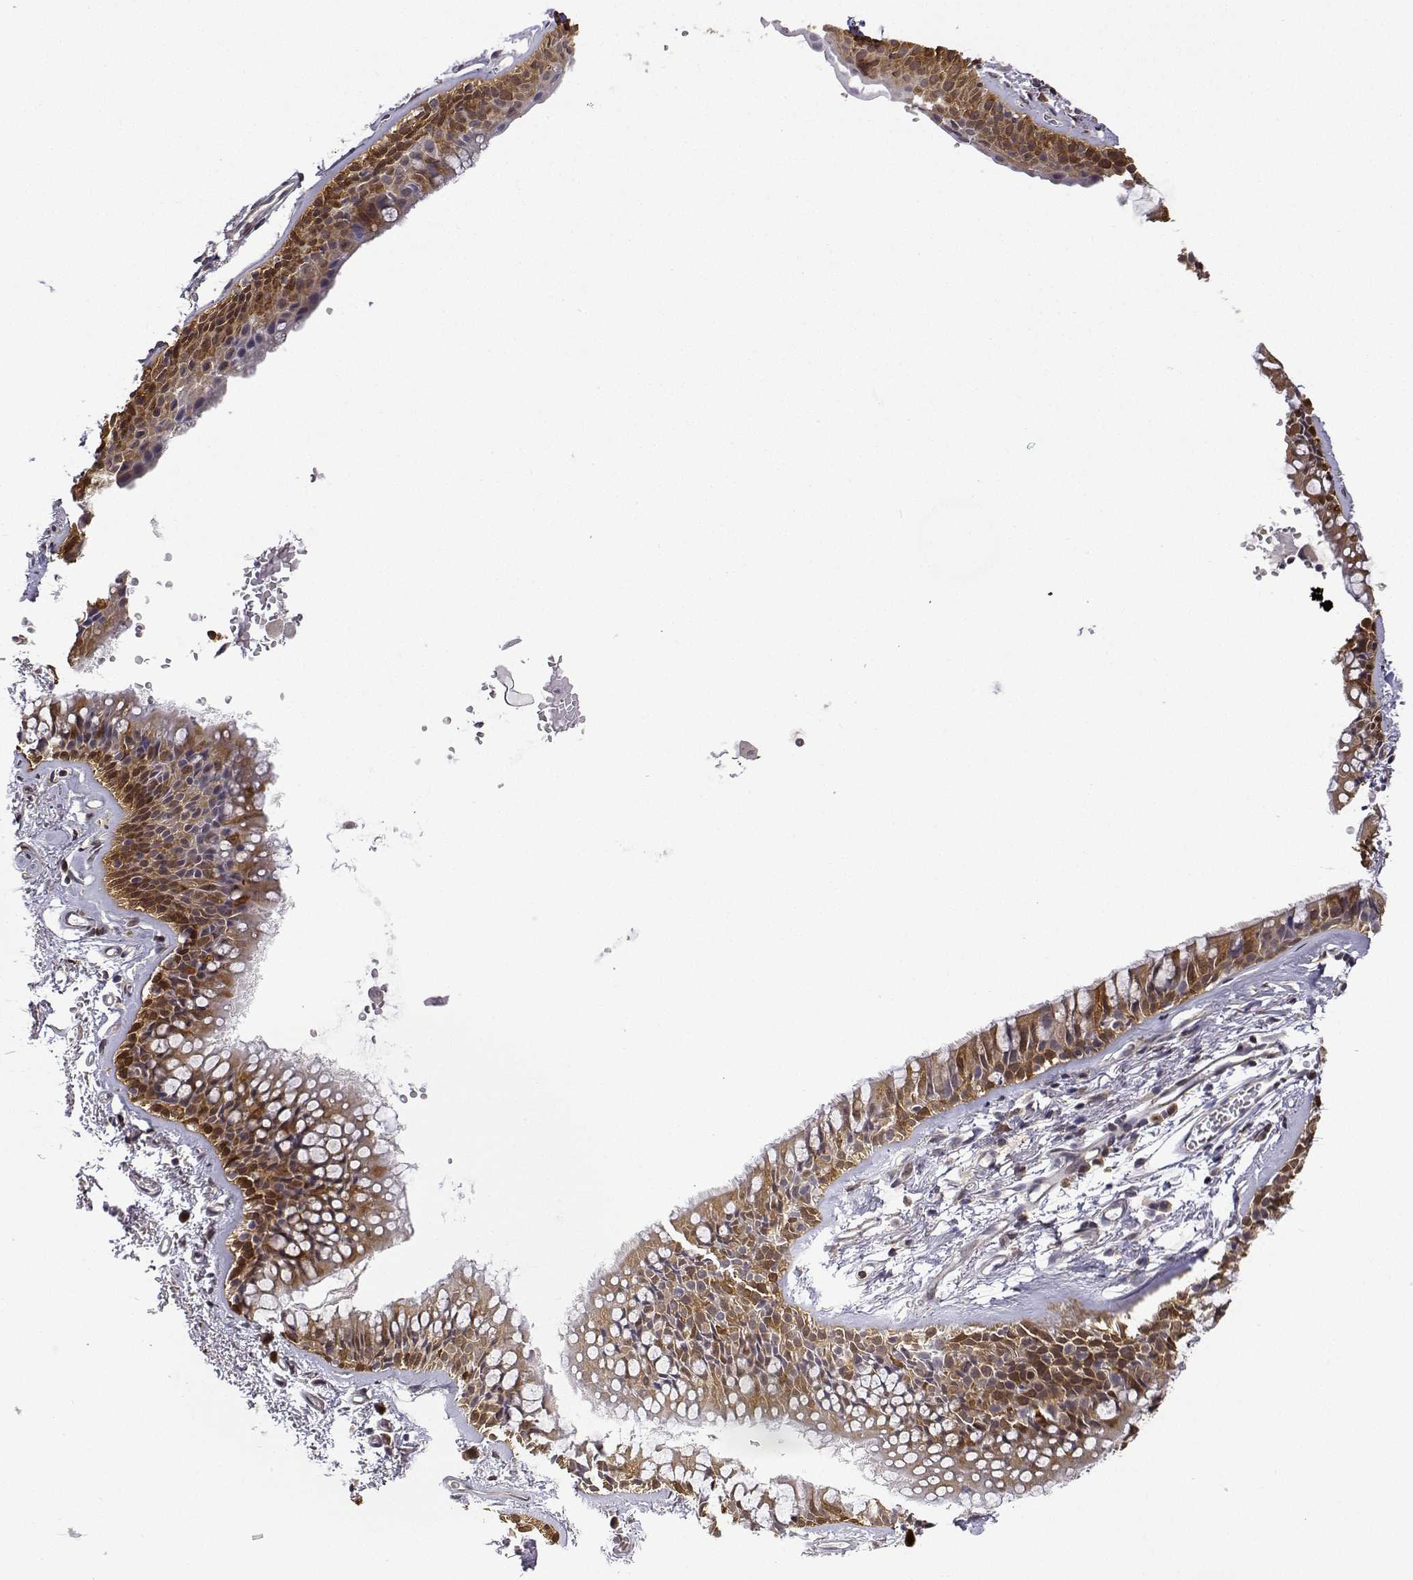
{"staining": {"intensity": "negative", "quantity": "none", "location": "none"}, "tissue": "soft tissue", "cell_type": "Chondrocytes", "image_type": "normal", "snomed": [{"axis": "morphology", "description": "Normal tissue, NOS"}, {"axis": "topography", "description": "Cartilage tissue"}, {"axis": "topography", "description": "Bronchus"}], "caption": "This is an immunohistochemistry micrograph of normal soft tissue. There is no staining in chondrocytes.", "gene": "PHGDH", "patient": {"sex": "female", "age": 79}}